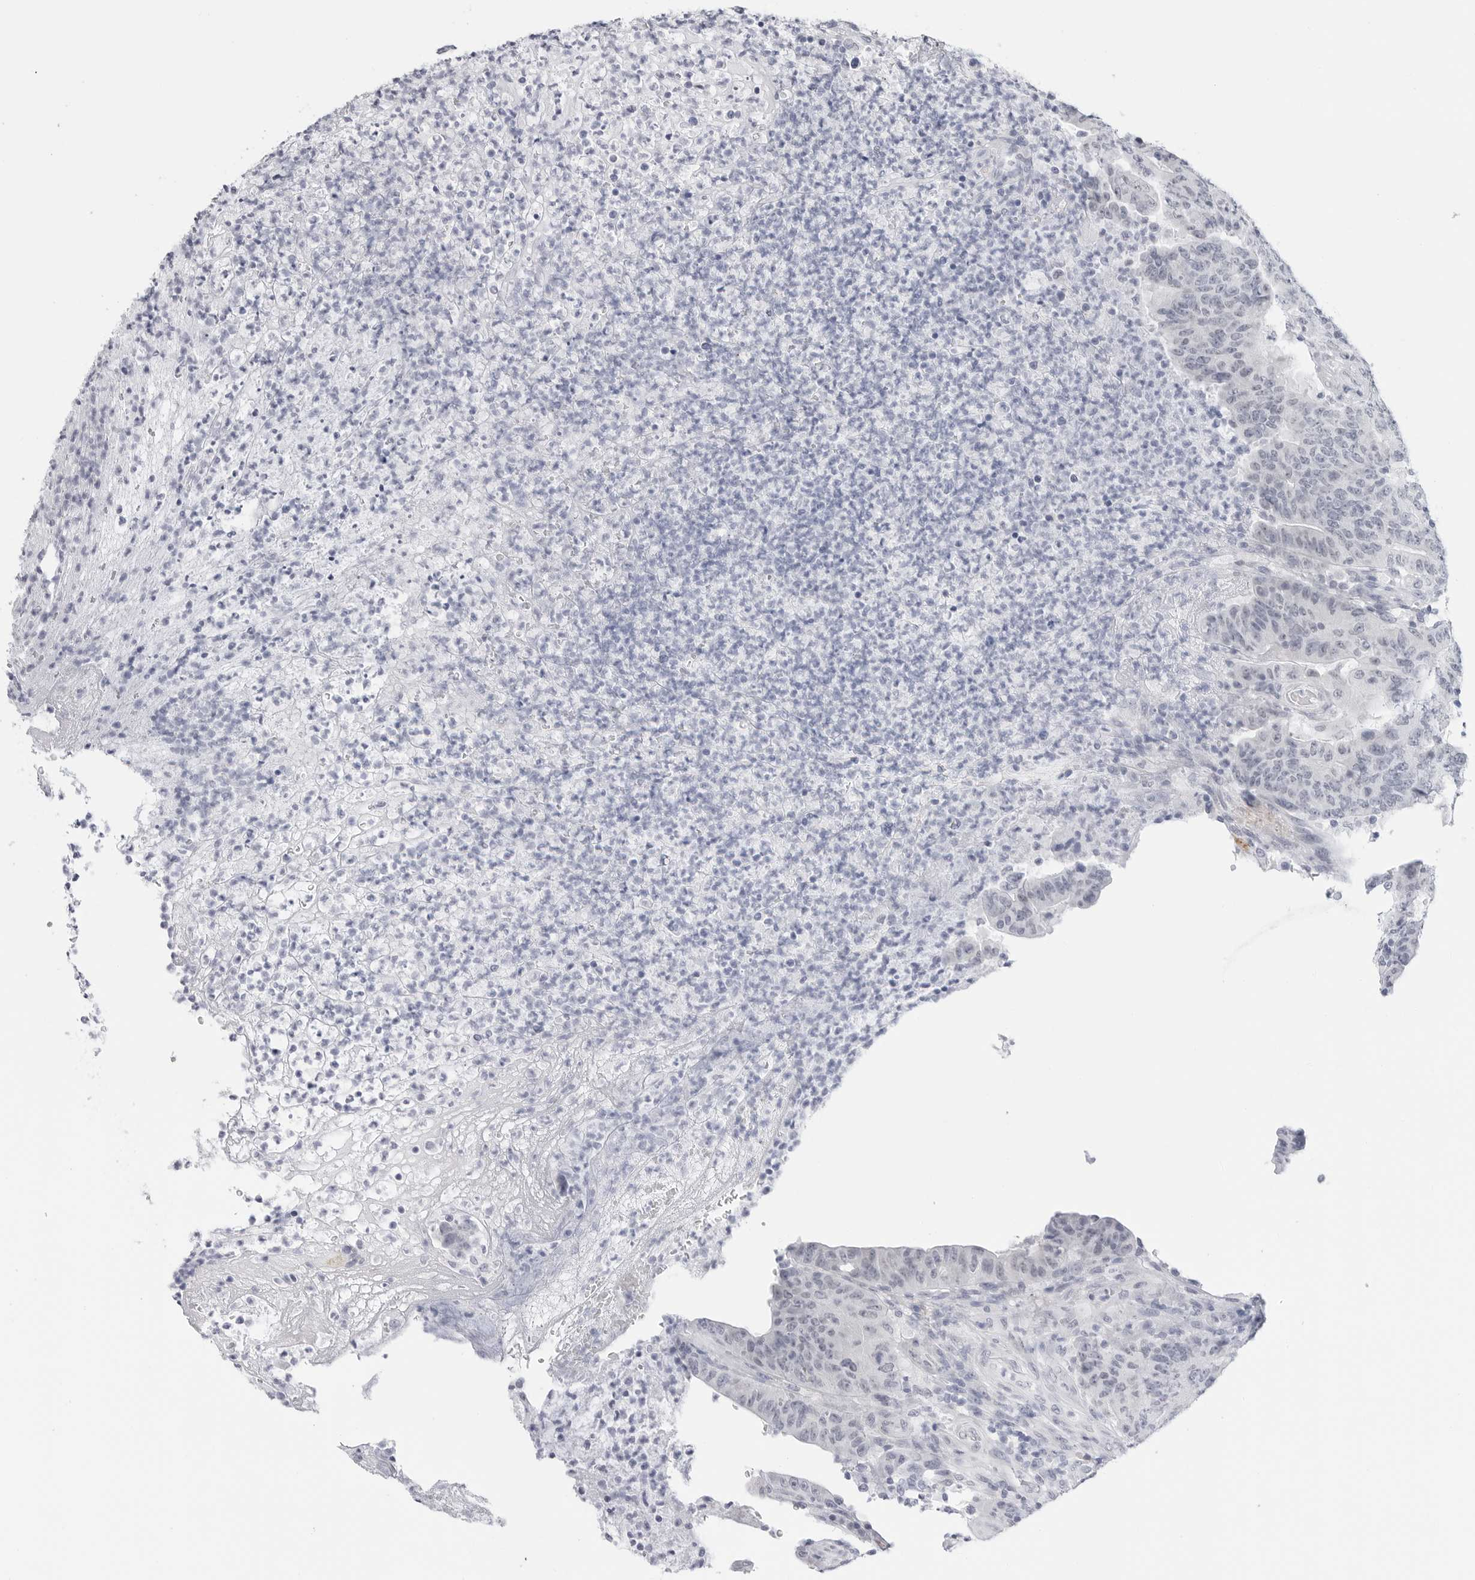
{"staining": {"intensity": "negative", "quantity": "none", "location": "none"}, "tissue": "colorectal cancer", "cell_type": "Tumor cells", "image_type": "cancer", "snomed": [{"axis": "morphology", "description": "Normal tissue, NOS"}, {"axis": "morphology", "description": "Adenocarcinoma, NOS"}, {"axis": "topography", "description": "Colon"}], "caption": "This image is of colorectal adenocarcinoma stained with immunohistochemistry (IHC) to label a protein in brown with the nuclei are counter-stained blue. There is no staining in tumor cells.", "gene": "HSPB7", "patient": {"sex": "female", "age": 75}}